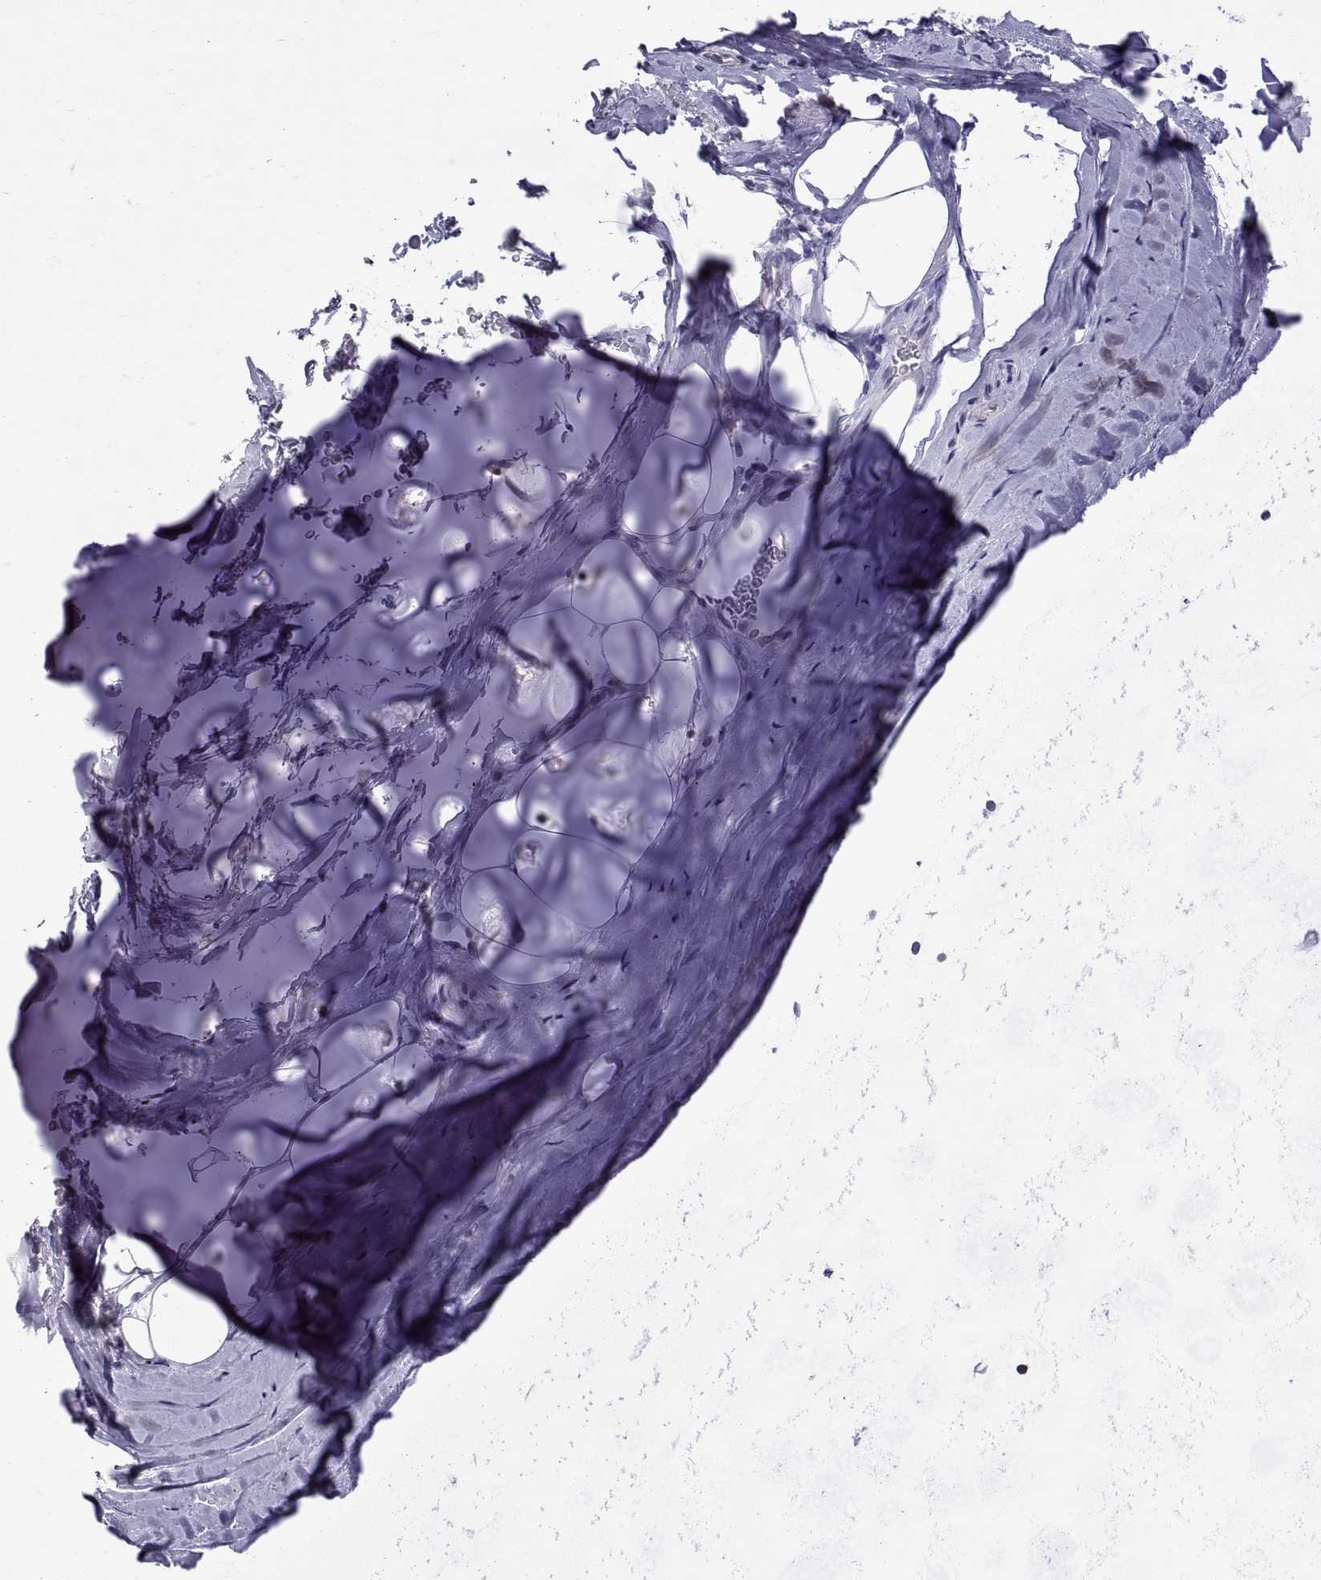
{"staining": {"intensity": "negative", "quantity": "none", "location": "none"}, "tissue": "adipose tissue", "cell_type": "Adipocytes", "image_type": "normal", "snomed": [{"axis": "morphology", "description": "Normal tissue, NOS"}, {"axis": "topography", "description": "Cartilage tissue"}, {"axis": "topography", "description": "Bronchus"}], "caption": "Immunohistochemistry histopathology image of benign human adipose tissue stained for a protein (brown), which exhibits no positivity in adipocytes. Nuclei are stained in blue.", "gene": "KRT77", "patient": {"sex": "male", "age": 58}}